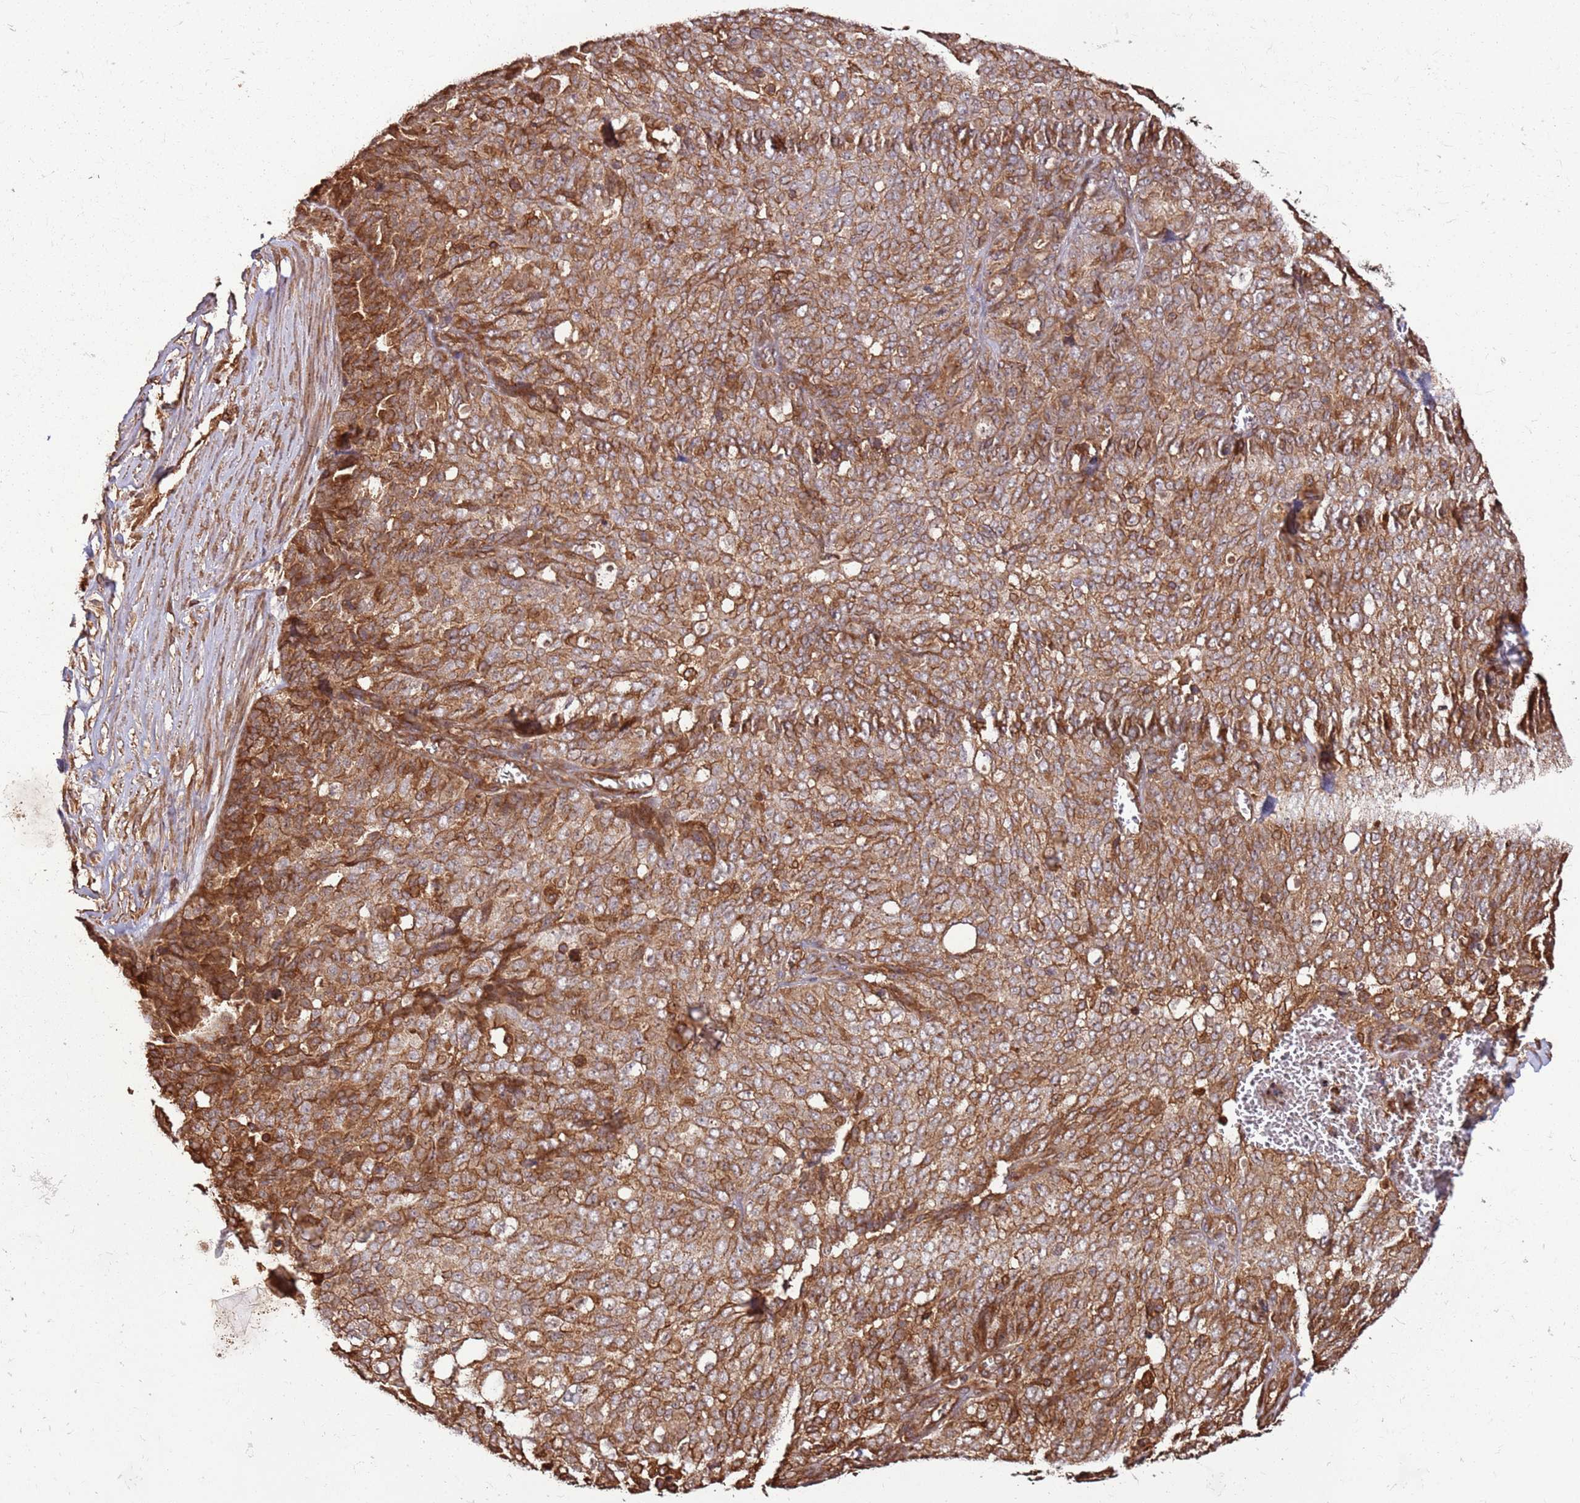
{"staining": {"intensity": "moderate", "quantity": ">75%", "location": "cytoplasmic/membranous"}, "tissue": "ovarian cancer", "cell_type": "Tumor cells", "image_type": "cancer", "snomed": [{"axis": "morphology", "description": "Cystadenocarcinoma, serous, NOS"}, {"axis": "topography", "description": "Soft tissue"}, {"axis": "topography", "description": "Ovary"}], "caption": "A medium amount of moderate cytoplasmic/membranous positivity is seen in about >75% of tumor cells in ovarian serous cystadenocarcinoma tissue.", "gene": "ACVR2A", "patient": {"sex": "female", "age": 57}}